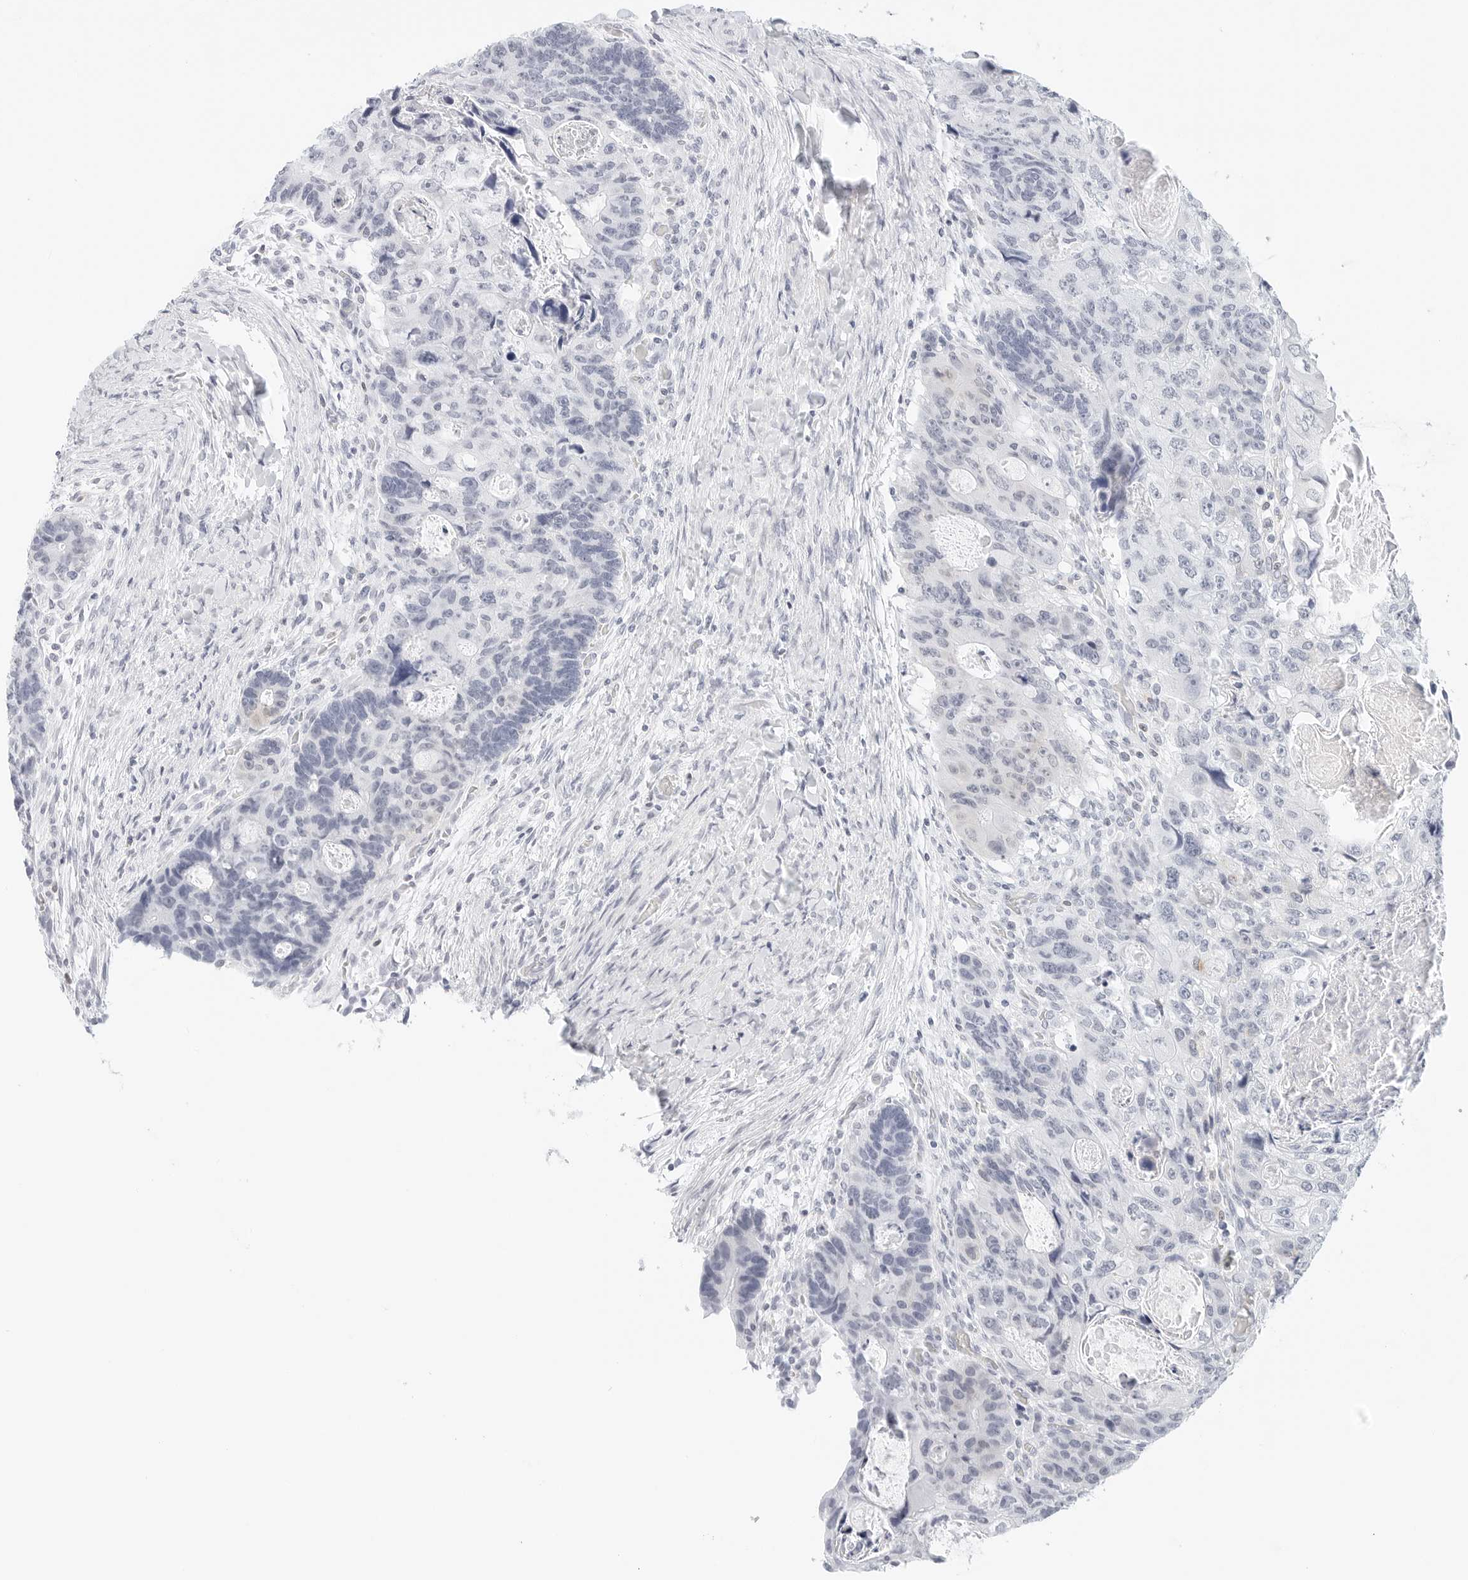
{"staining": {"intensity": "negative", "quantity": "none", "location": "none"}, "tissue": "colorectal cancer", "cell_type": "Tumor cells", "image_type": "cancer", "snomed": [{"axis": "morphology", "description": "Adenocarcinoma, NOS"}, {"axis": "topography", "description": "Rectum"}], "caption": "Colorectal cancer (adenocarcinoma) was stained to show a protein in brown. There is no significant staining in tumor cells.", "gene": "CD22", "patient": {"sex": "male", "age": 59}}